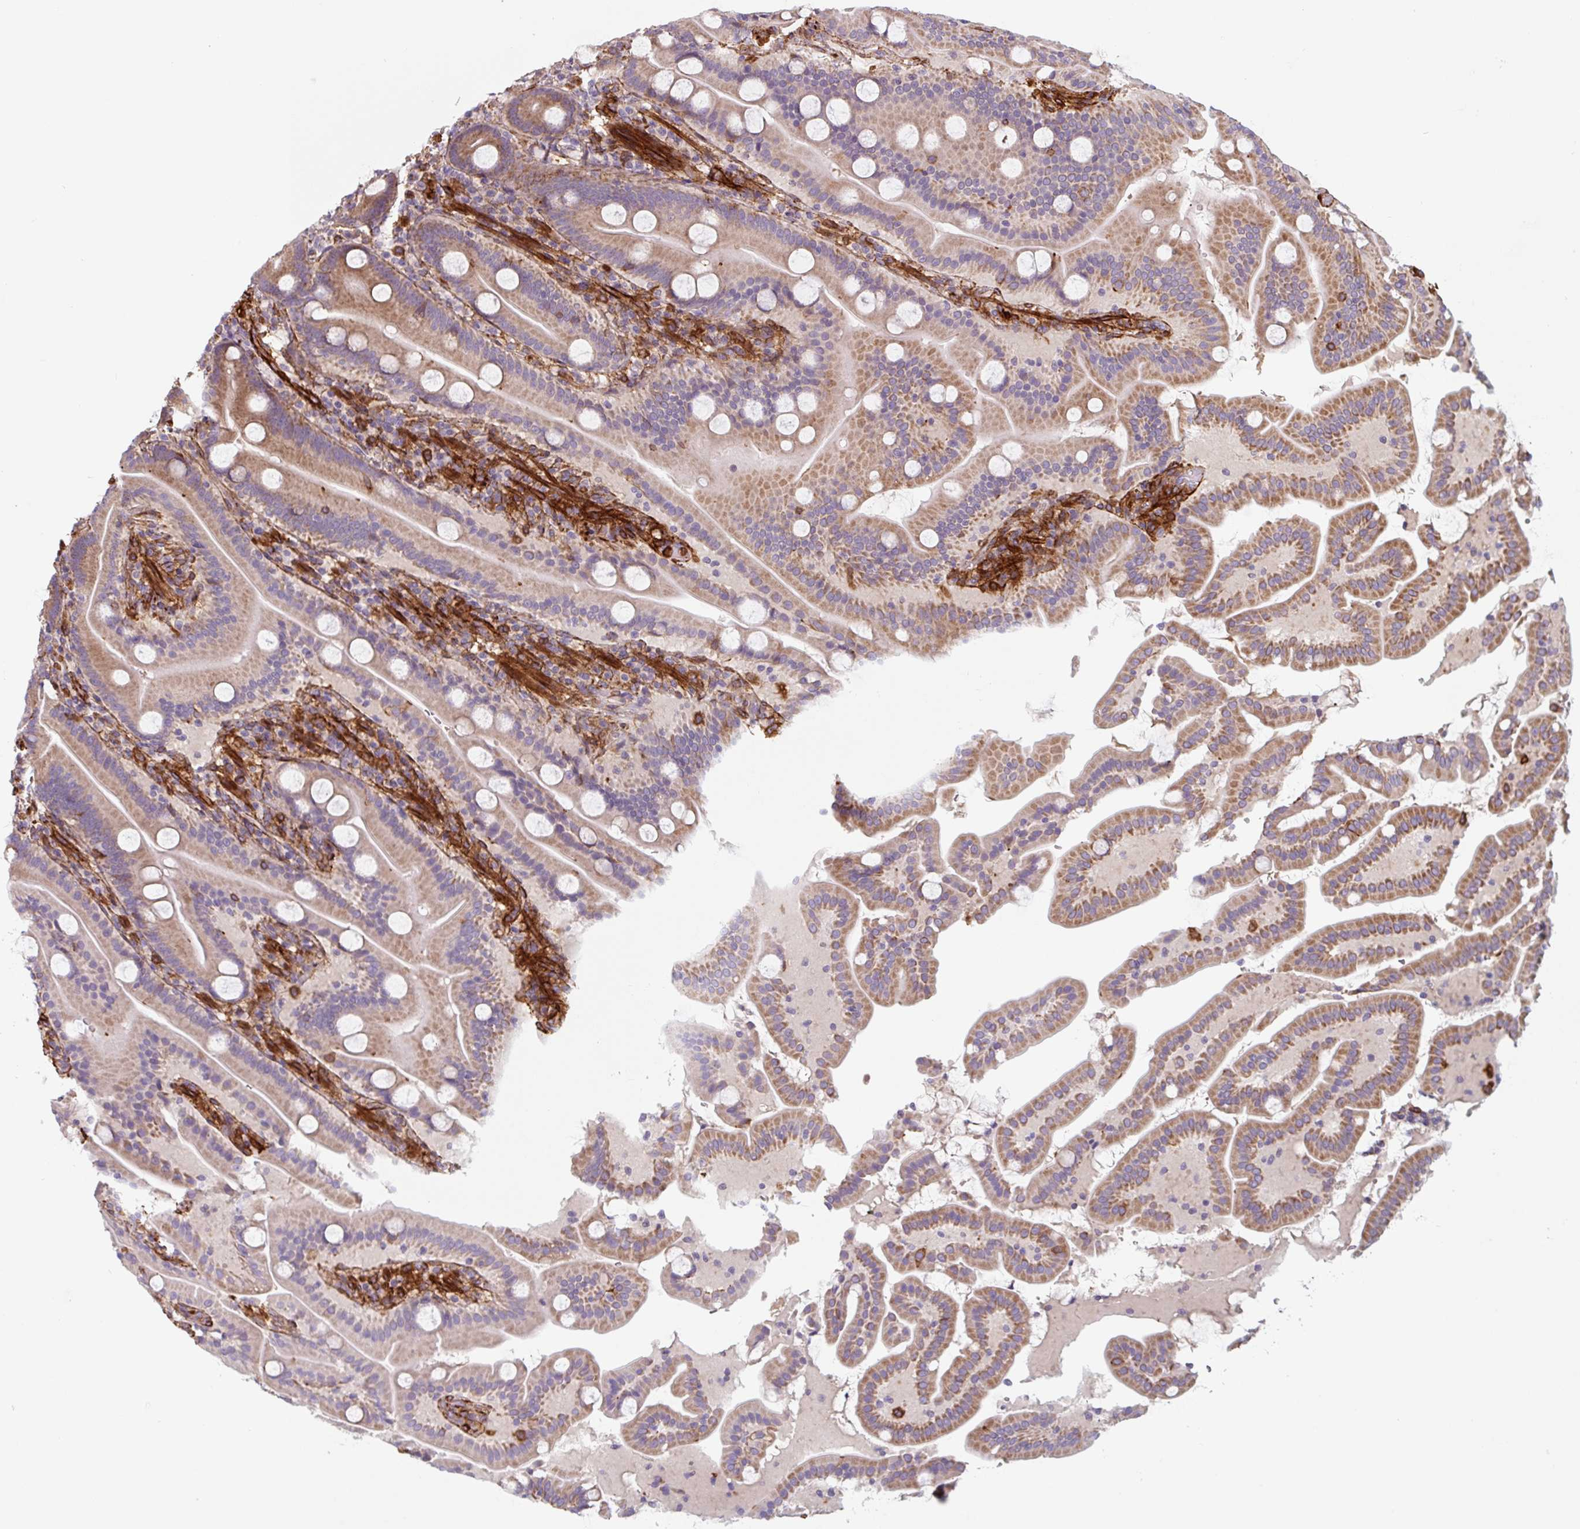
{"staining": {"intensity": "moderate", "quantity": ">75%", "location": "cytoplasmic/membranous"}, "tissue": "duodenum", "cell_type": "Glandular cells", "image_type": "normal", "snomed": [{"axis": "morphology", "description": "Normal tissue, NOS"}, {"axis": "topography", "description": "Duodenum"}], "caption": "Normal duodenum reveals moderate cytoplasmic/membranous positivity in approximately >75% of glandular cells, visualized by immunohistochemistry. The protein of interest is shown in brown color, while the nuclei are stained blue.", "gene": "DHFR2", "patient": {"sex": "male", "age": 55}}